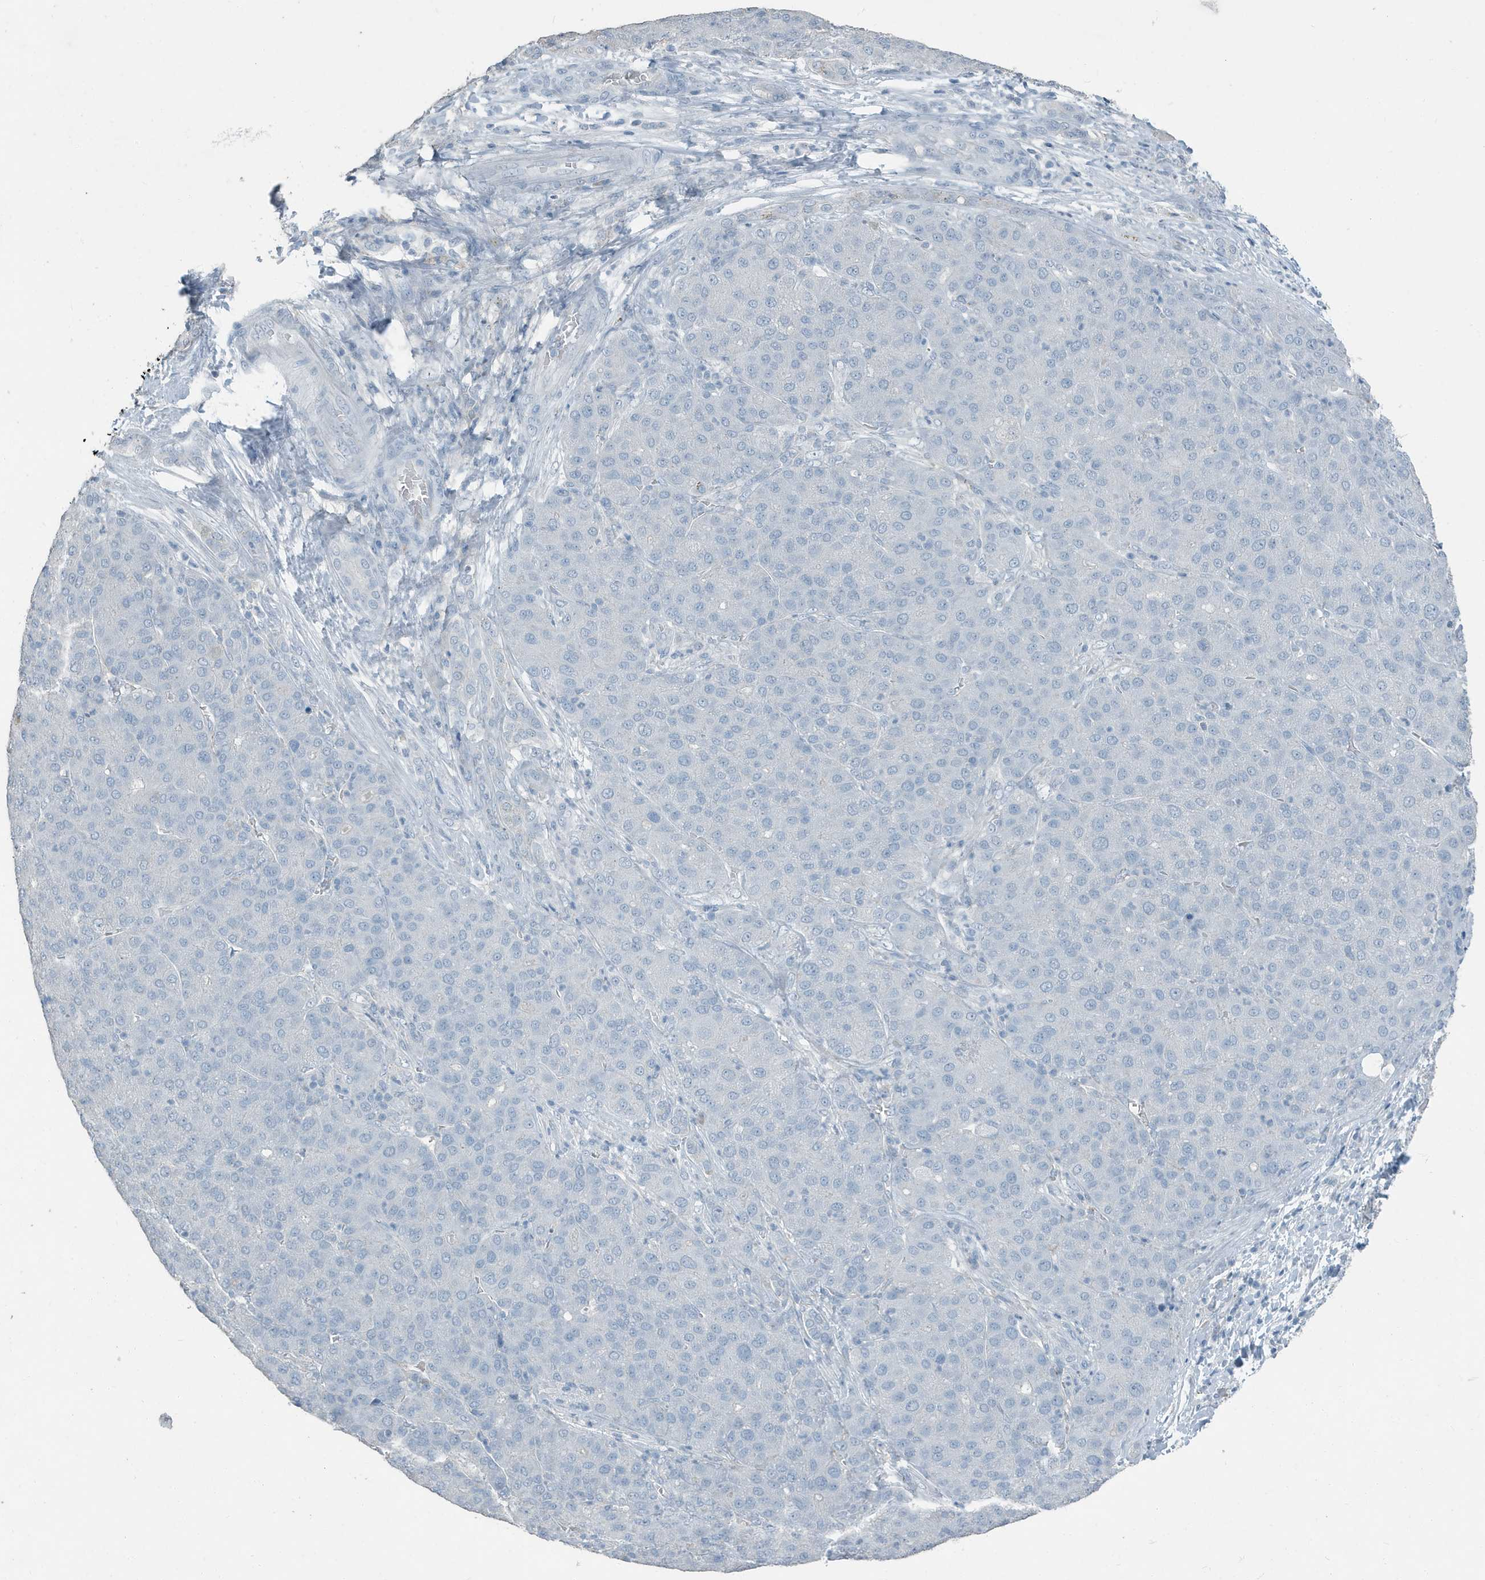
{"staining": {"intensity": "negative", "quantity": "none", "location": "none"}, "tissue": "liver cancer", "cell_type": "Tumor cells", "image_type": "cancer", "snomed": [{"axis": "morphology", "description": "Carcinoma, Hepatocellular, NOS"}, {"axis": "topography", "description": "Liver"}], "caption": "The photomicrograph exhibits no significant staining in tumor cells of liver cancer (hepatocellular carcinoma). (Immunohistochemistry (ihc), brightfield microscopy, high magnification).", "gene": "FAM162A", "patient": {"sex": "male", "age": 65}}